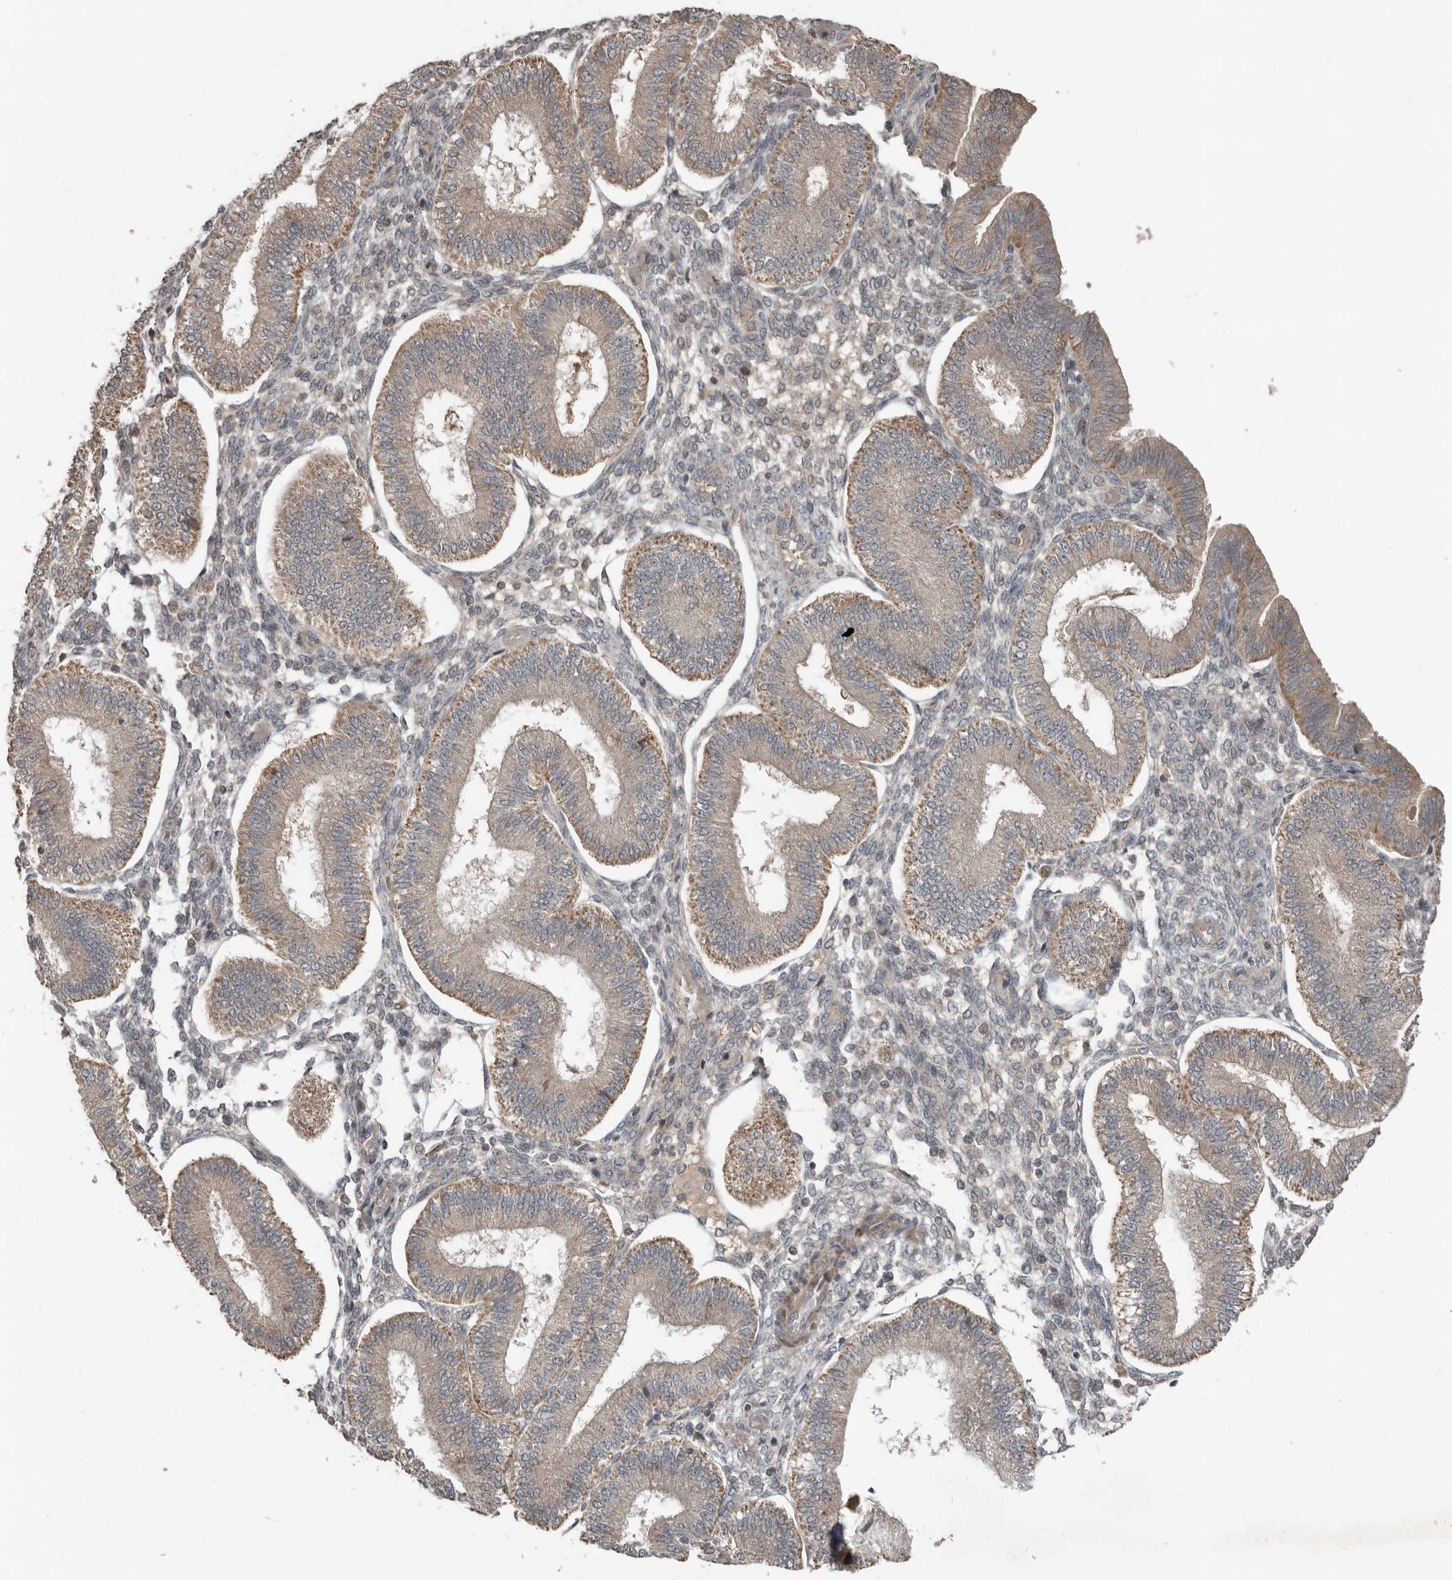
{"staining": {"intensity": "negative", "quantity": "none", "location": "none"}, "tissue": "endometrium", "cell_type": "Cells in endometrial stroma", "image_type": "normal", "snomed": [{"axis": "morphology", "description": "Normal tissue, NOS"}, {"axis": "topography", "description": "Endometrium"}], "caption": "The micrograph displays no staining of cells in endometrial stroma in normal endometrium. (Stains: DAB immunohistochemistry (IHC) with hematoxylin counter stain, Microscopy: brightfield microscopy at high magnification).", "gene": "SLC6A7", "patient": {"sex": "female", "age": 39}}